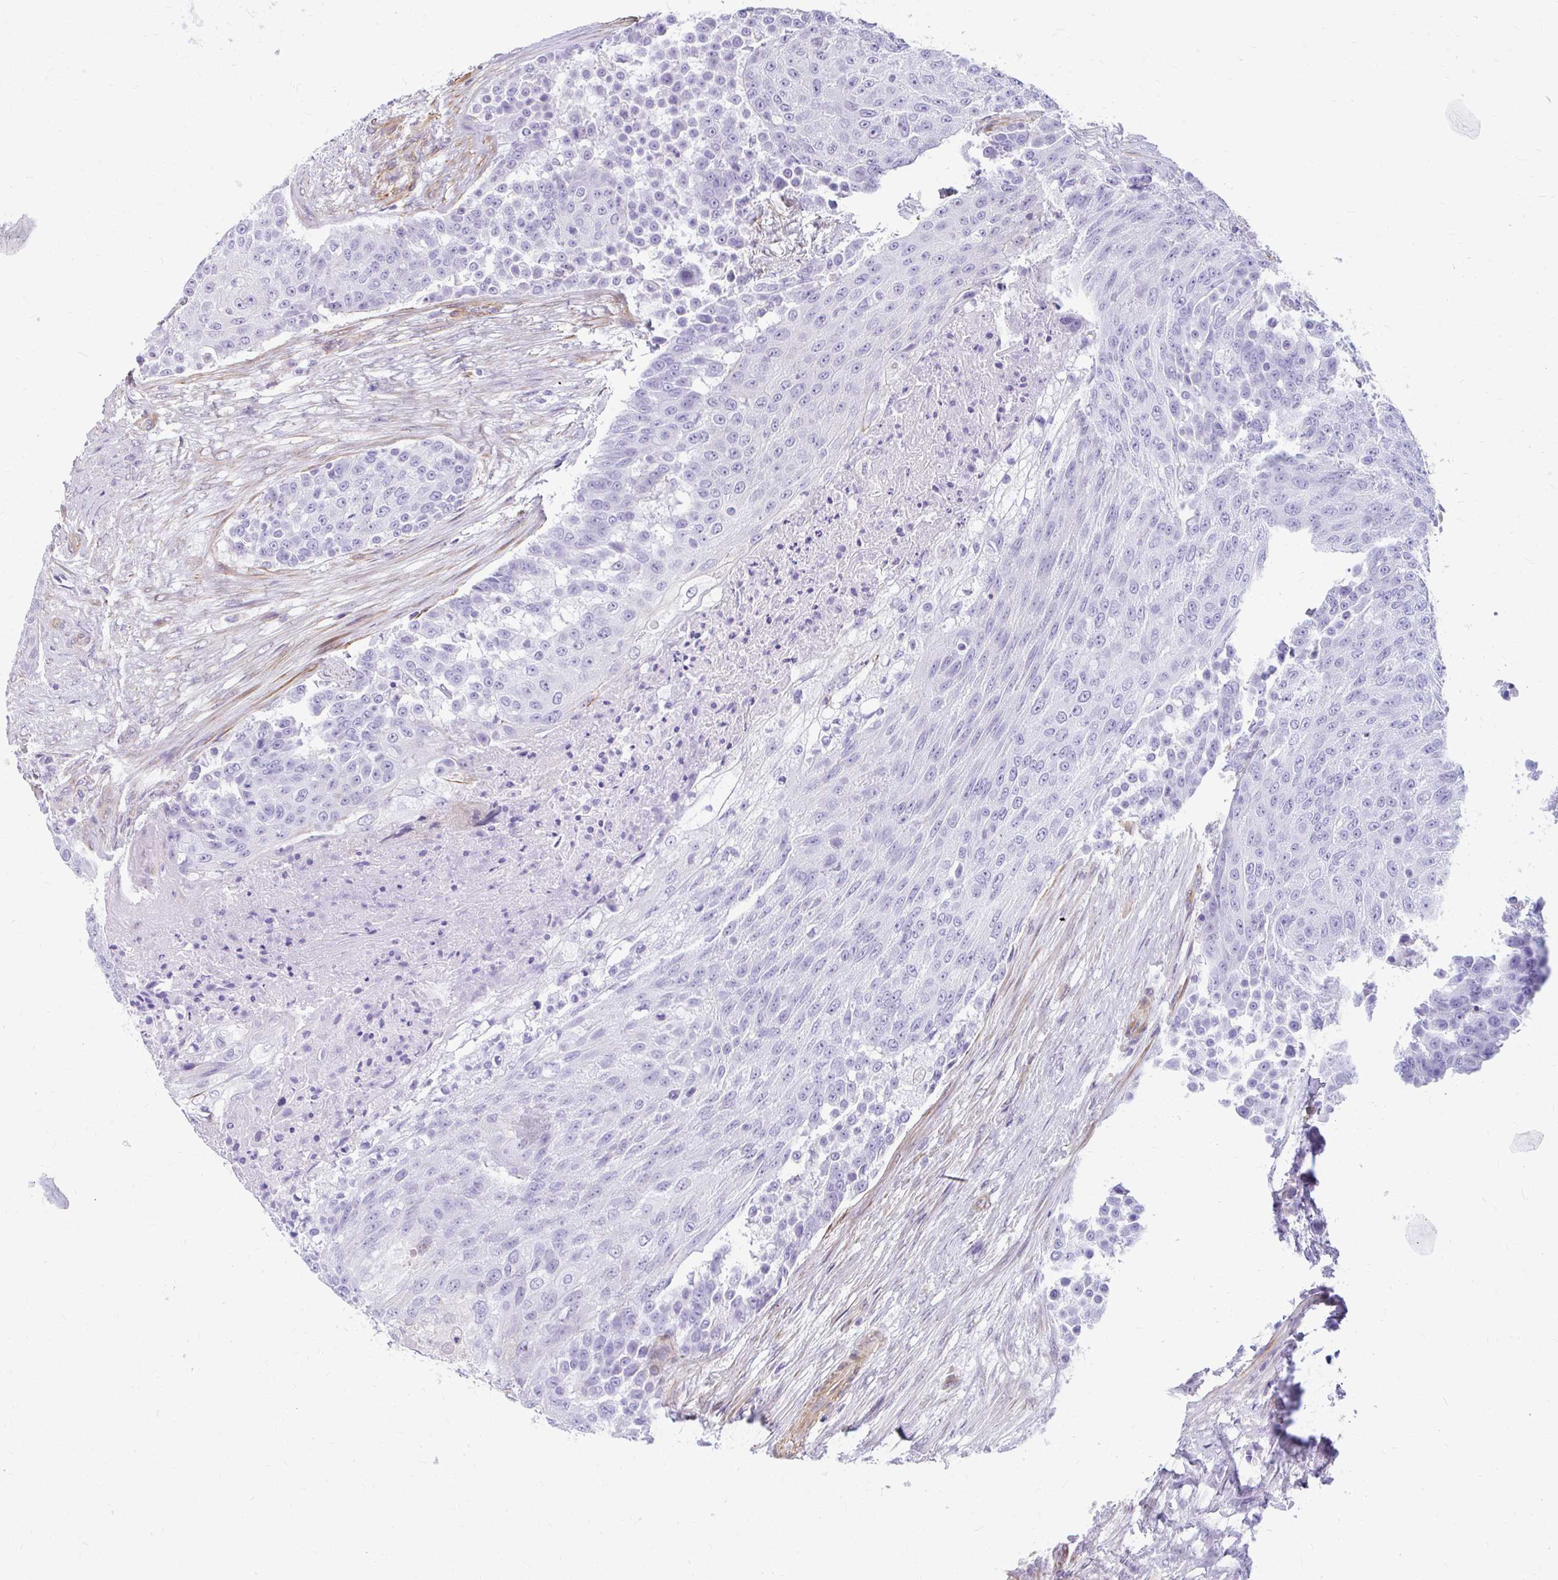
{"staining": {"intensity": "negative", "quantity": "none", "location": "none"}, "tissue": "urothelial cancer", "cell_type": "Tumor cells", "image_type": "cancer", "snomed": [{"axis": "morphology", "description": "Urothelial carcinoma, High grade"}, {"axis": "topography", "description": "Urinary bladder"}], "caption": "High power microscopy photomicrograph of an immunohistochemistry (IHC) histopathology image of high-grade urothelial carcinoma, revealing no significant positivity in tumor cells. (DAB immunohistochemistry, high magnification).", "gene": "FAM83C", "patient": {"sex": "female", "age": 63}}